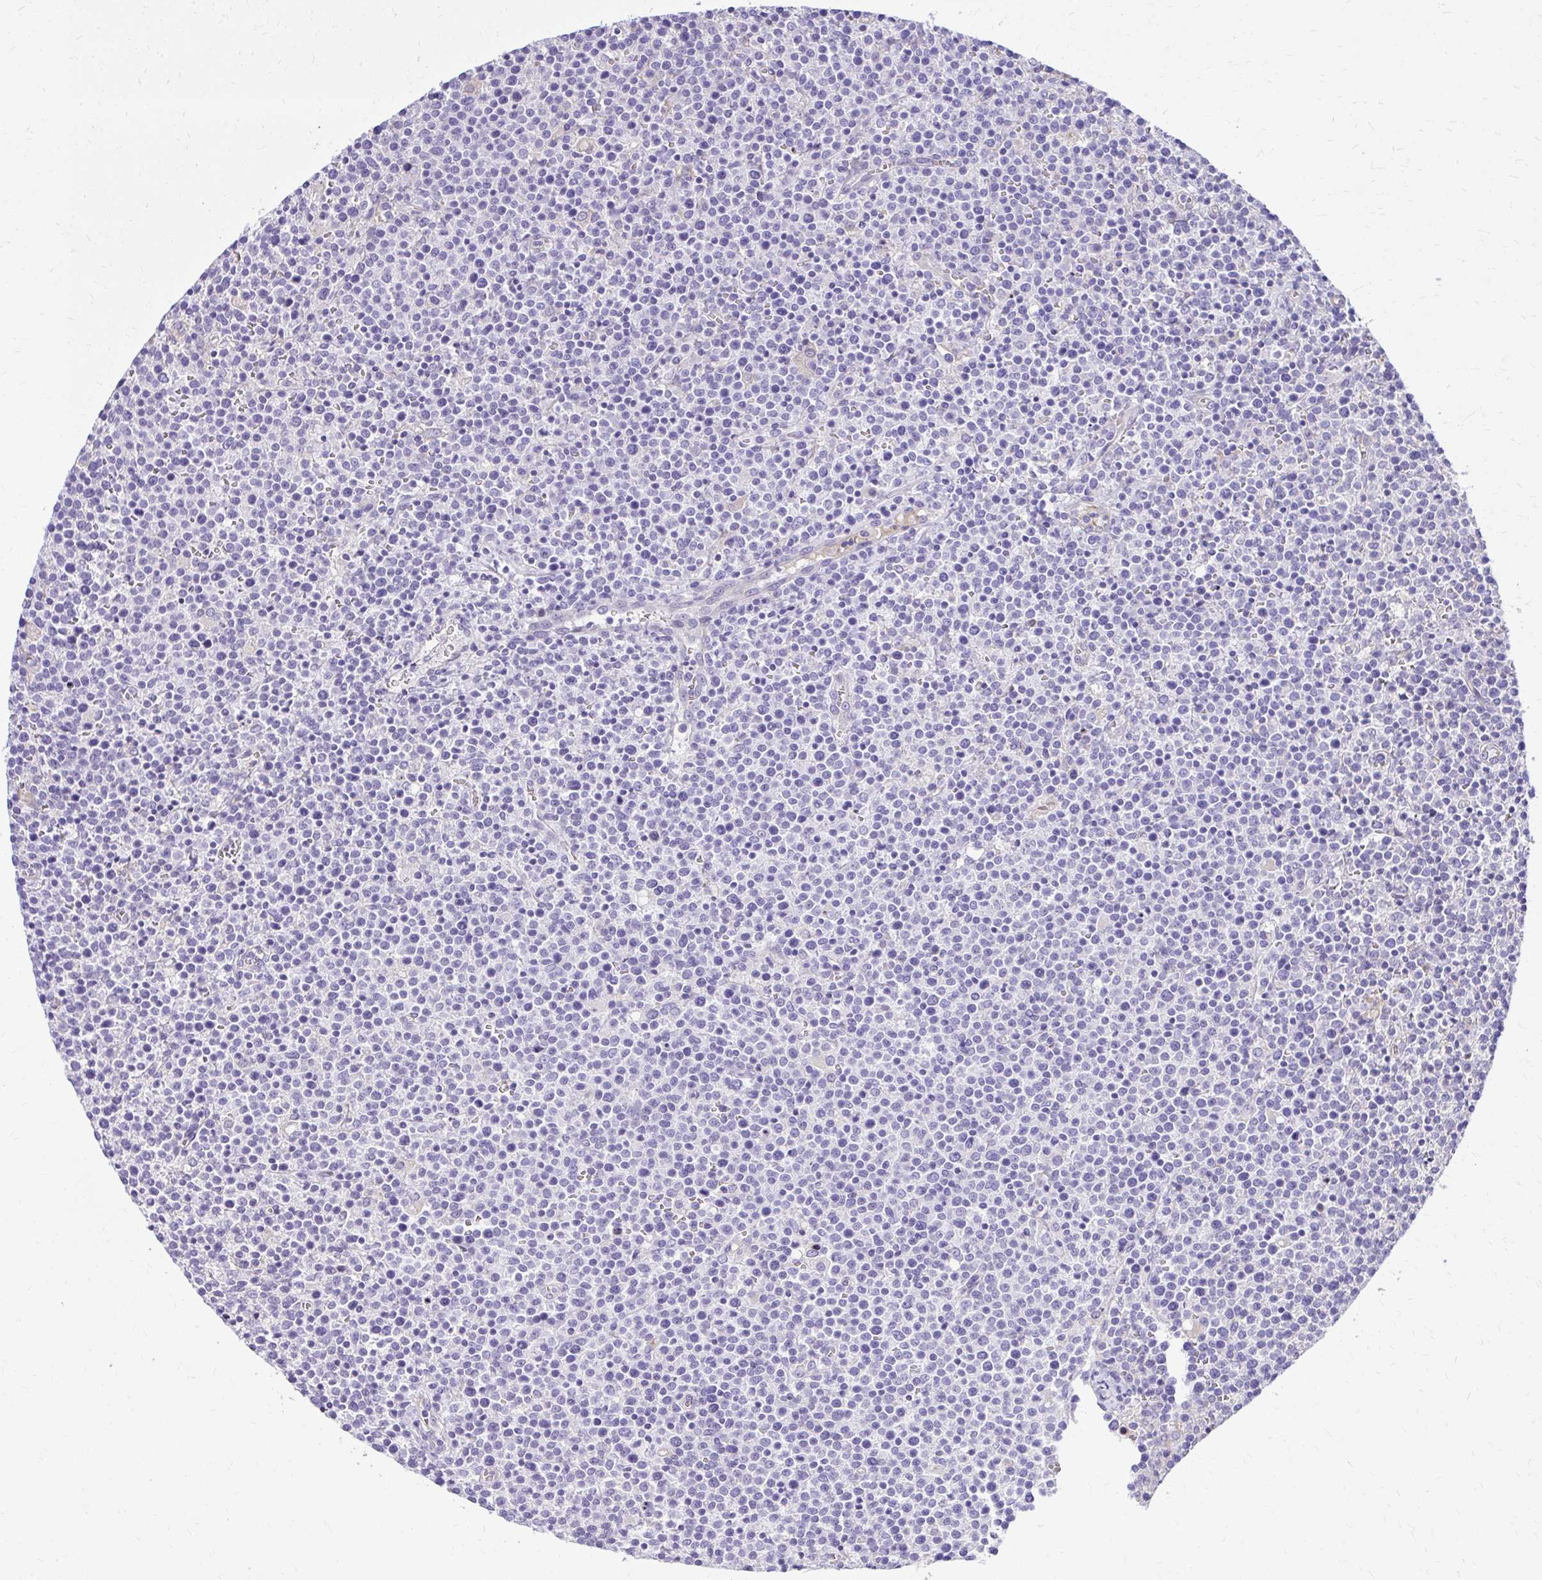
{"staining": {"intensity": "negative", "quantity": "none", "location": "none"}, "tissue": "lymphoma", "cell_type": "Tumor cells", "image_type": "cancer", "snomed": [{"axis": "morphology", "description": "Malignant lymphoma, non-Hodgkin's type, High grade"}, {"axis": "topography", "description": "Lymph node"}], "caption": "DAB immunohistochemical staining of human malignant lymphoma, non-Hodgkin's type (high-grade) reveals no significant expression in tumor cells.", "gene": "RUNDC3B", "patient": {"sex": "male", "age": 61}}